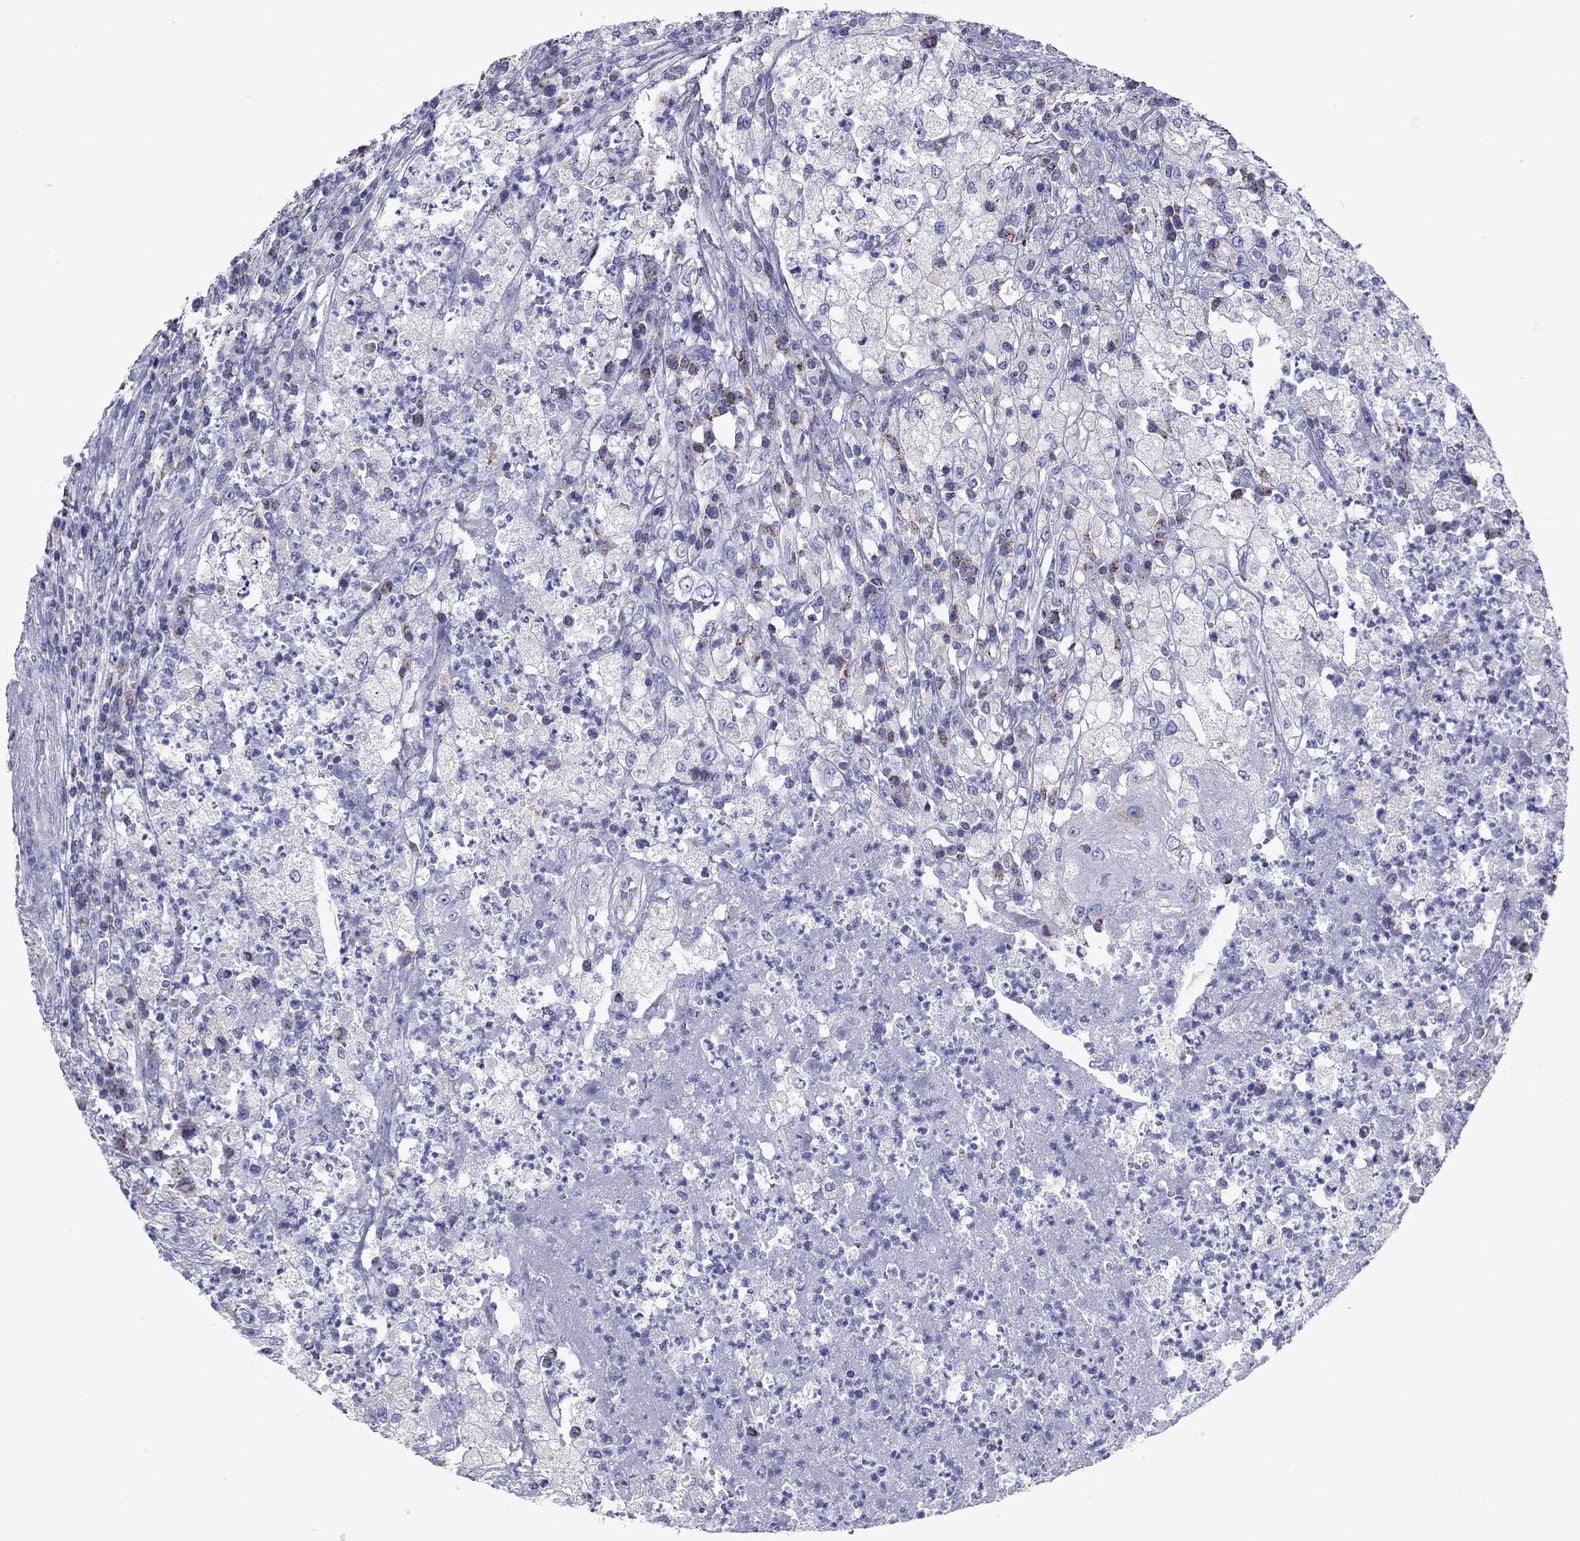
{"staining": {"intensity": "negative", "quantity": "none", "location": "none"}, "tissue": "testis cancer", "cell_type": "Tumor cells", "image_type": "cancer", "snomed": [{"axis": "morphology", "description": "Necrosis, NOS"}, {"axis": "morphology", "description": "Carcinoma, Embryonal, NOS"}, {"axis": "topography", "description": "Testis"}], "caption": "Micrograph shows no significant protein expression in tumor cells of testis cancer.", "gene": "ACADSB", "patient": {"sex": "male", "age": 19}}